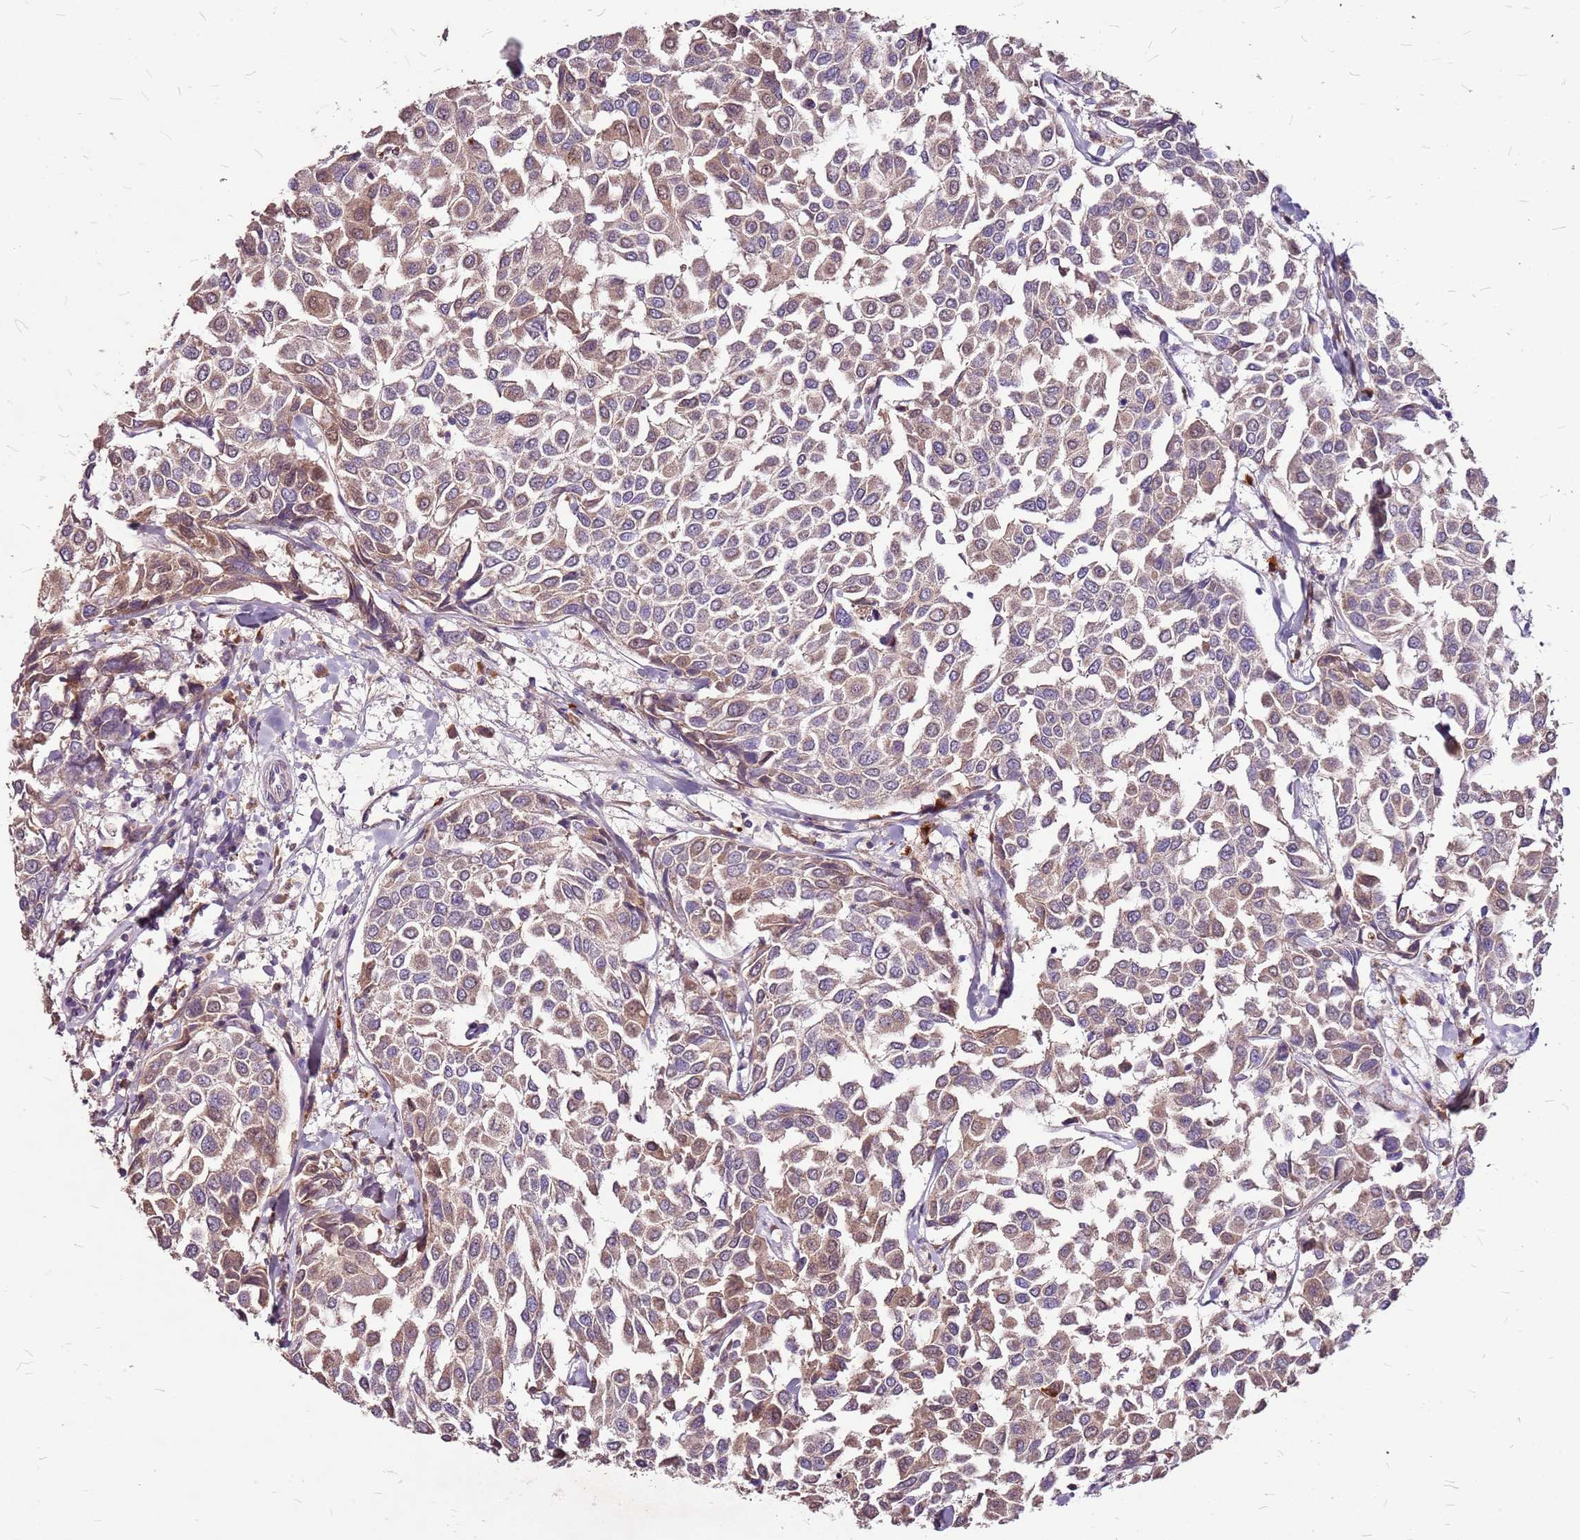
{"staining": {"intensity": "moderate", "quantity": ">75%", "location": "cytoplasmic/membranous,nuclear"}, "tissue": "breast cancer", "cell_type": "Tumor cells", "image_type": "cancer", "snomed": [{"axis": "morphology", "description": "Duct carcinoma"}, {"axis": "topography", "description": "Breast"}], "caption": "High-power microscopy captured an immunohistochemistry (IHC) histopathology image of breast invasive ductal carcinoma, revealing moderate cytoplasmic/membranous and nuclear positivity in approximately >75% of tumor cells.", "gene": "DCDC2C", "patient": {"sex": "female", "age": 55}}